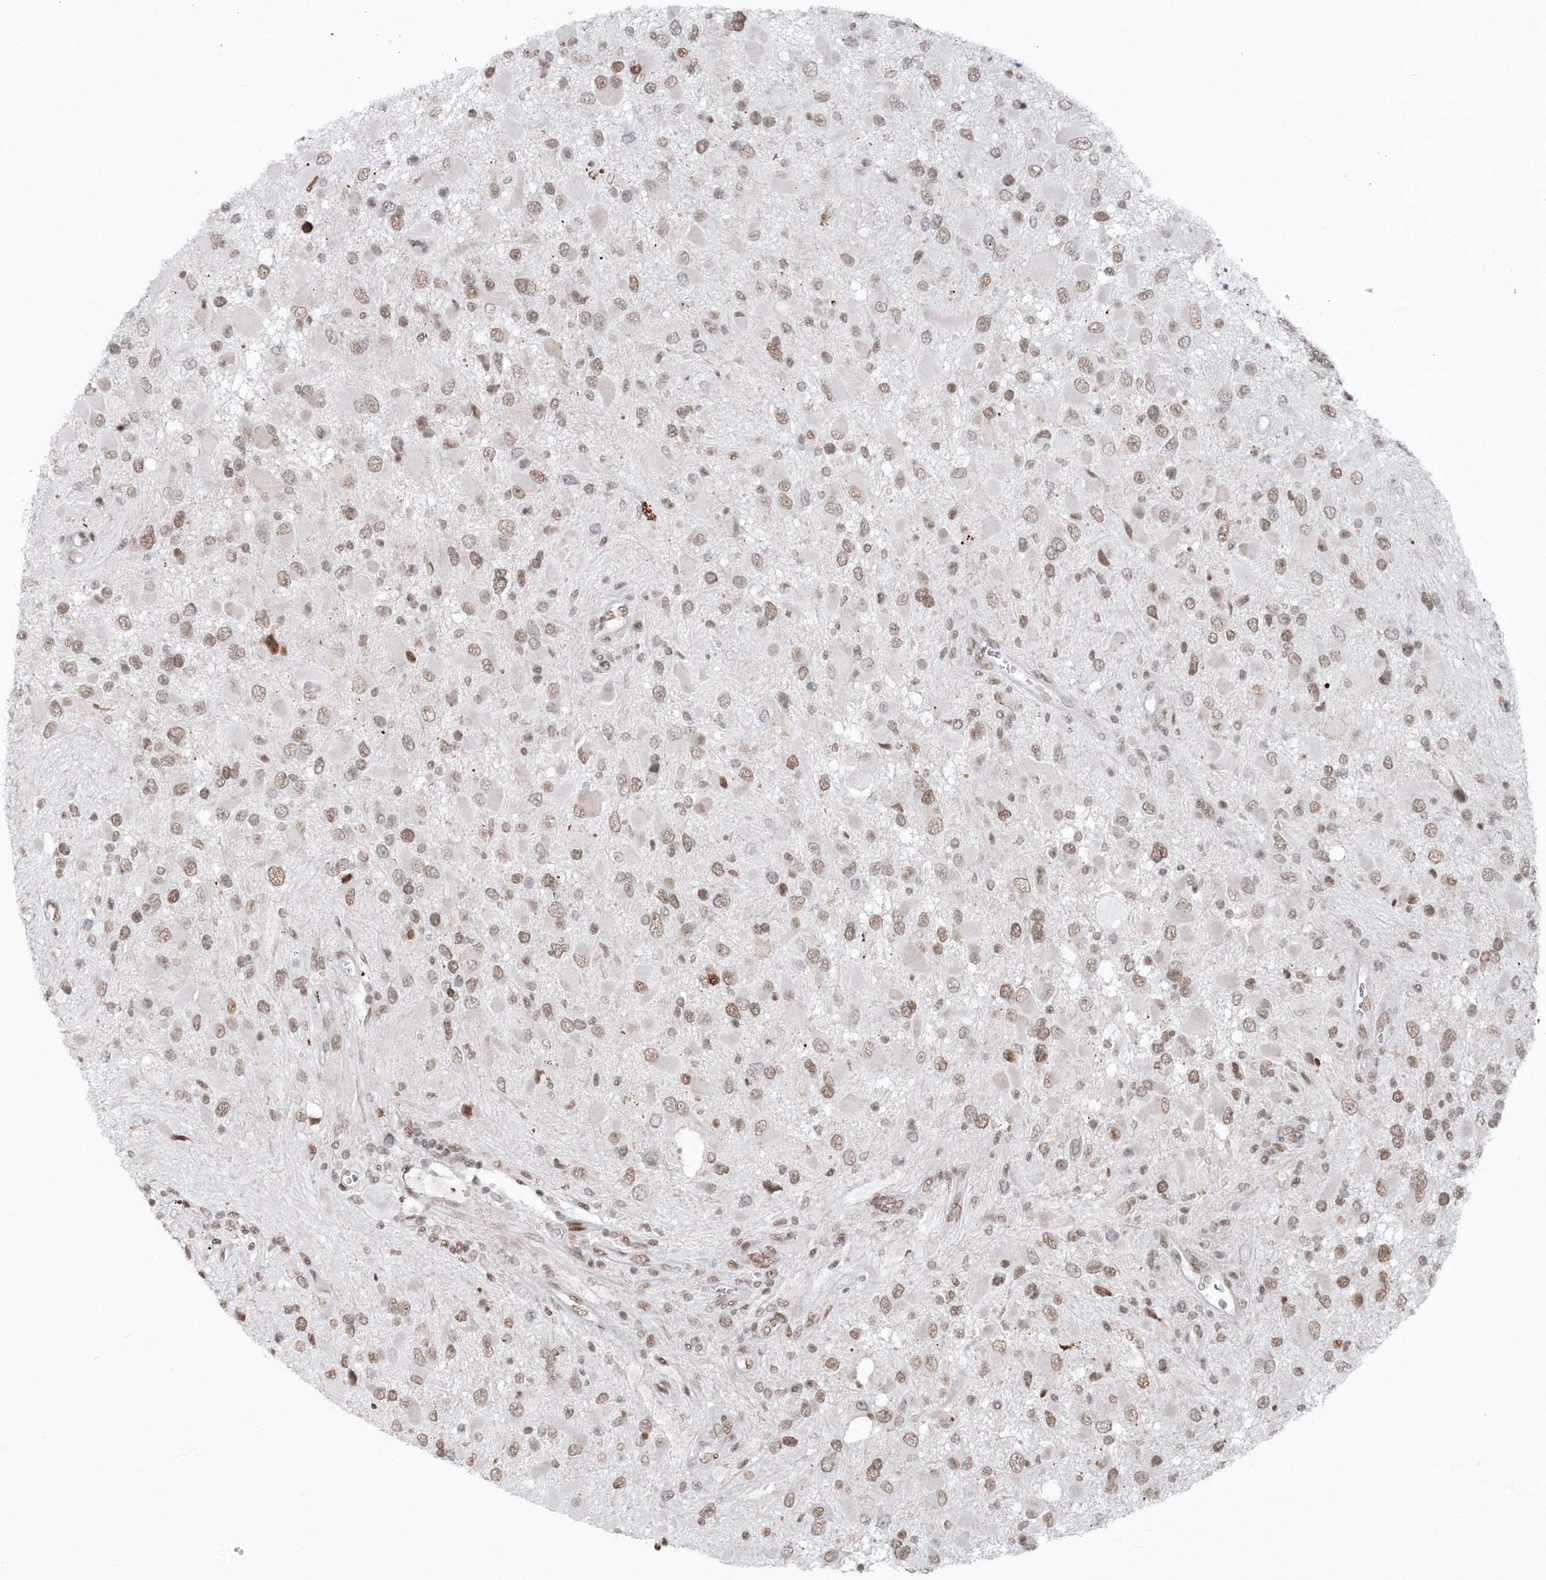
{"staining": {"intensity": "moderate", "quantity": ">75%", "location": "nuclear"}, "tissue": "glioma", "cell_type": "Tumor cells", "image_type": "cancer", "snomed": [{"axis": "morphology", "description": "Glioma, malignant, High grade"}, {"axis": "topography", "description": "Brain"}], "caption": "This is a photomicrograph of immunohistochemistry staining of glioma, which shows moderate positivity in the nuclear of tumor cells.", "gene": "C3orf33", "patient": {"sex": "male", "age": 53}}